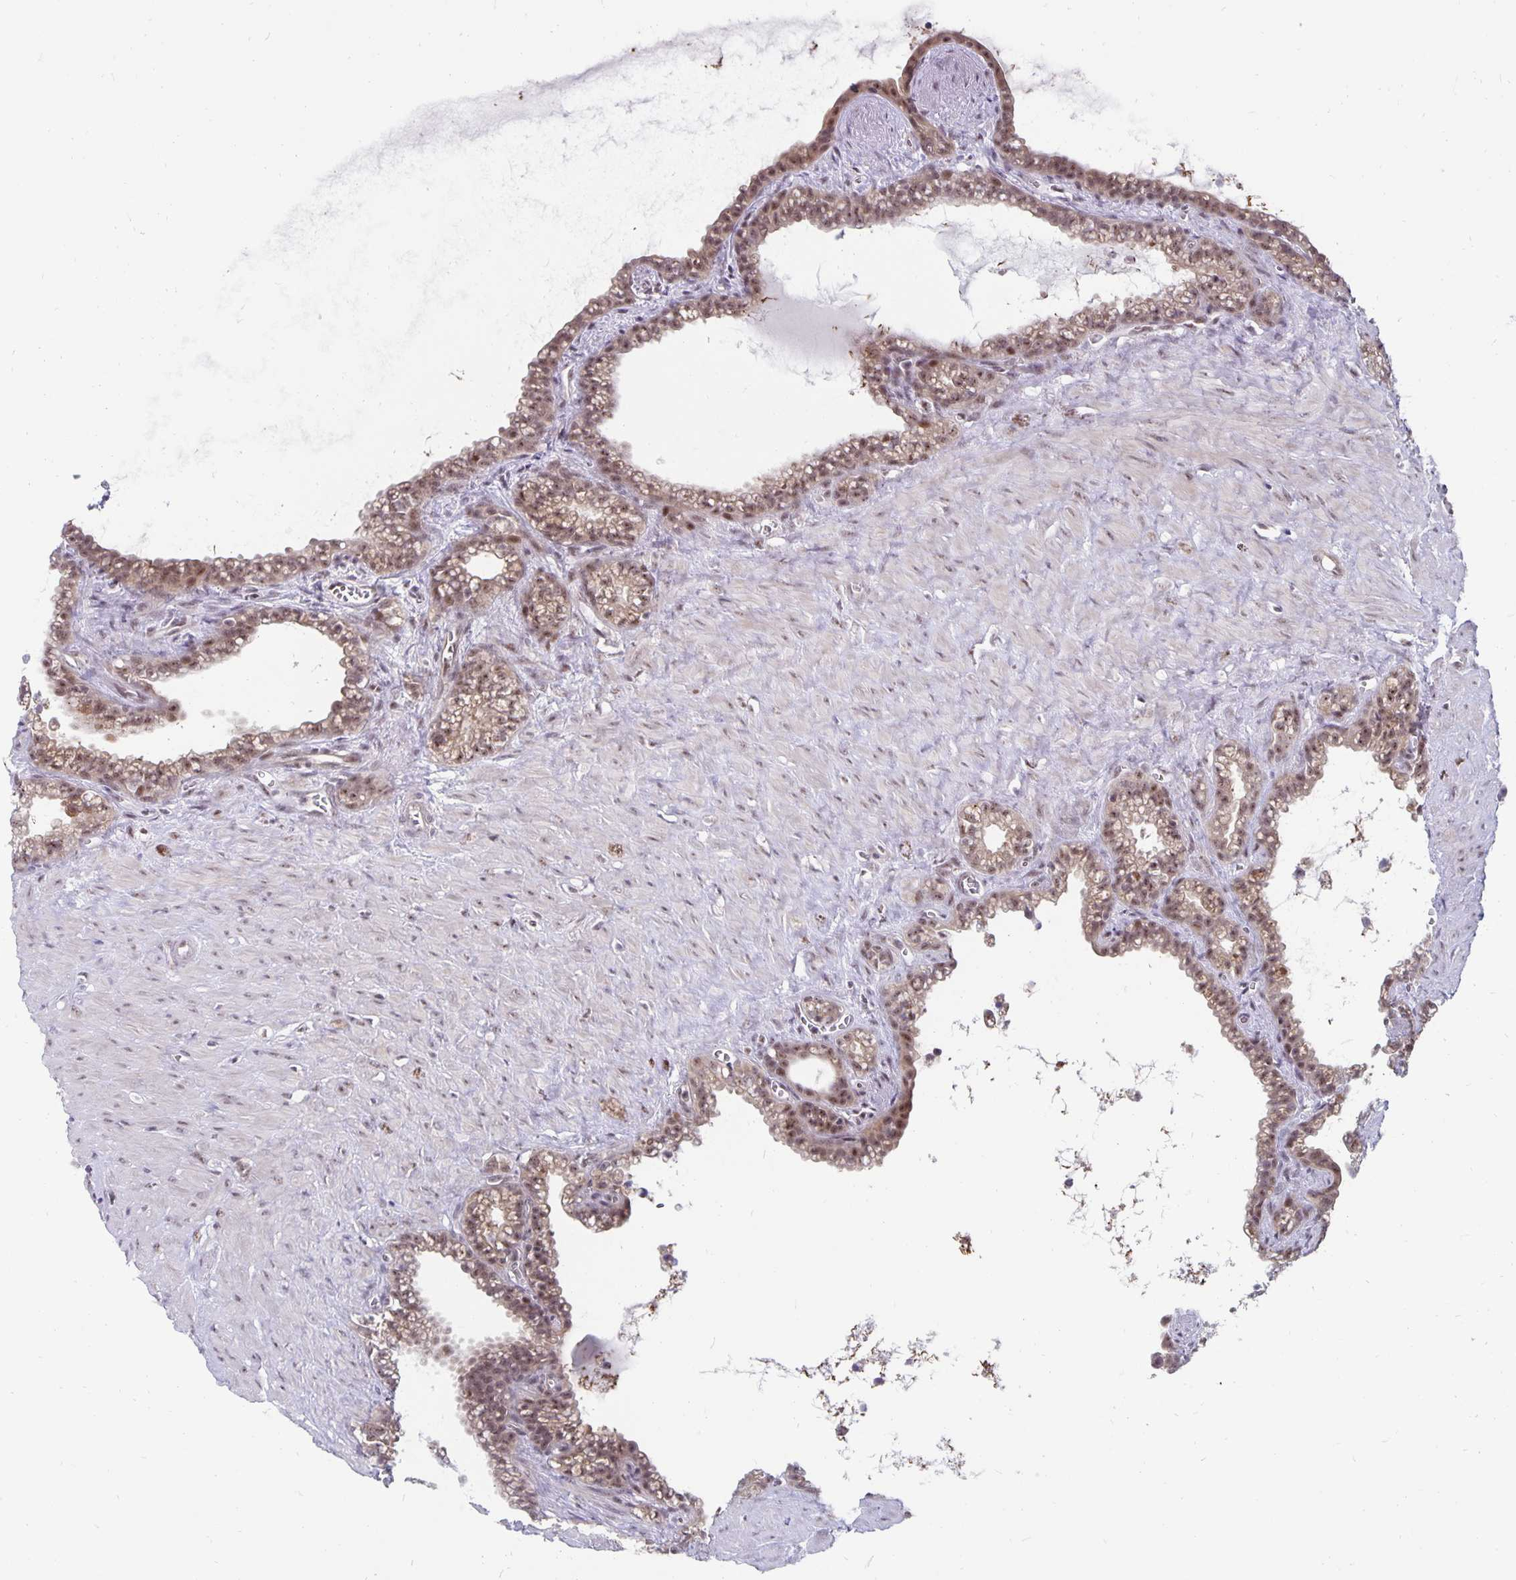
{"staining": {"intensity": "weak", "quantity": "25%-75%", "location": "cytoplasmic/membranous,nuclear"}, "tissue": "seminal vesicle", "cell_type": "Glandular cells", "image_type": "normal", "snomed": [{"axis": "morphology", "description": "Normal tissue, NOS"}, {"axis": "topography", "description": "Seminal veicle"}], "caption": "Protein expression analysis of unremarkable seminal vesicle shows weak cytoplasmic/membranous,nuclear expression in about 25%-75% of glandular cells.", "gene": "EXOC6B", "patient": {"sex": "male", "age": 76}}